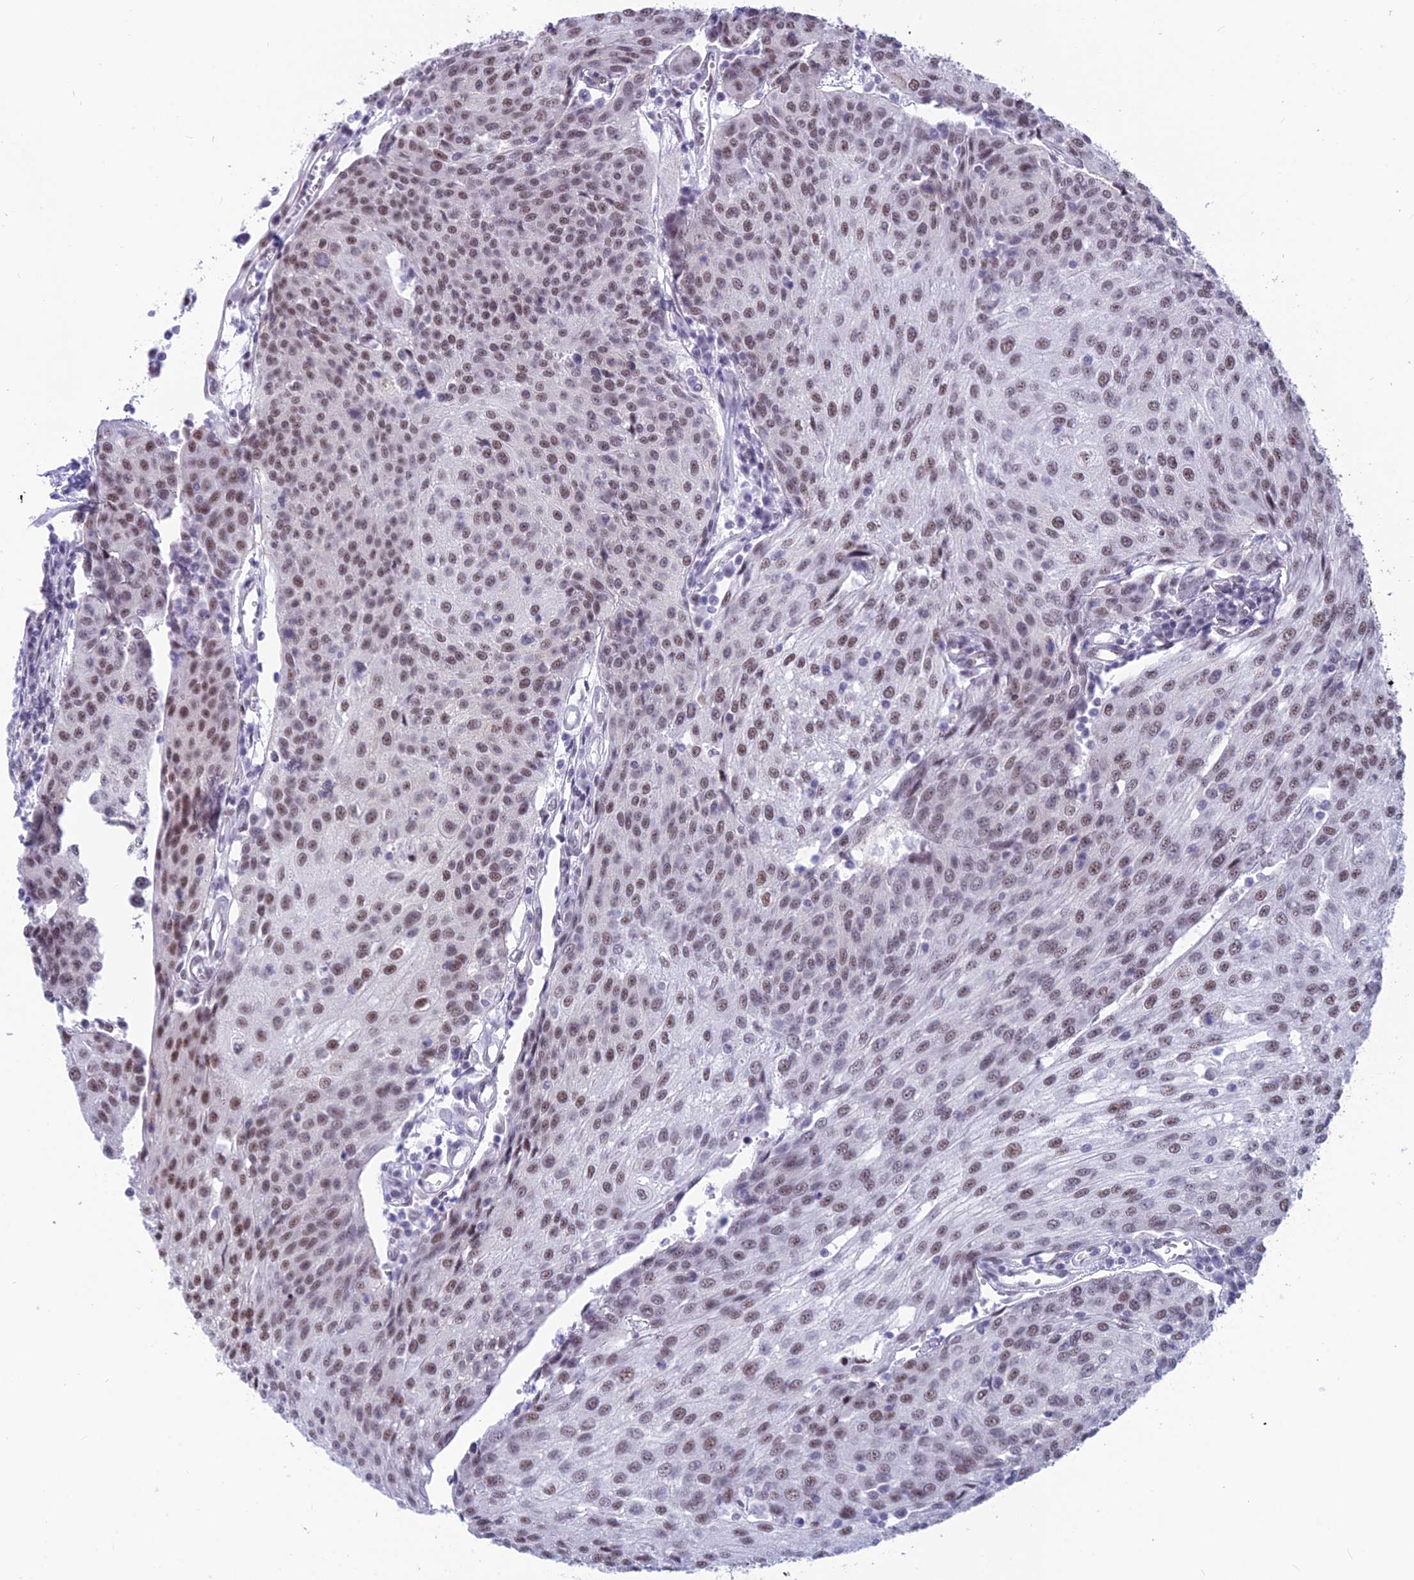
{"staining": {"intensity": "moderate", "quantity": ">75%", "location": "nuclear"}, "tissue": "urothelial cancer", "cell_type": "Tumor cells", "image_type": "cancer", "snomed": [{"axis": "morphology", "description": "Urothelial carcinoma, High grade"}, {"axis": "topography", "description": "Urinary bladder"}], "caption": "Urothelial cancer was stained to show a protein in brown. There is medium levels of moderate nuclear expression in about >75% of tumor cells.", "gene": "SRSF5", "patient": {"sex": "female", "age": 85}}